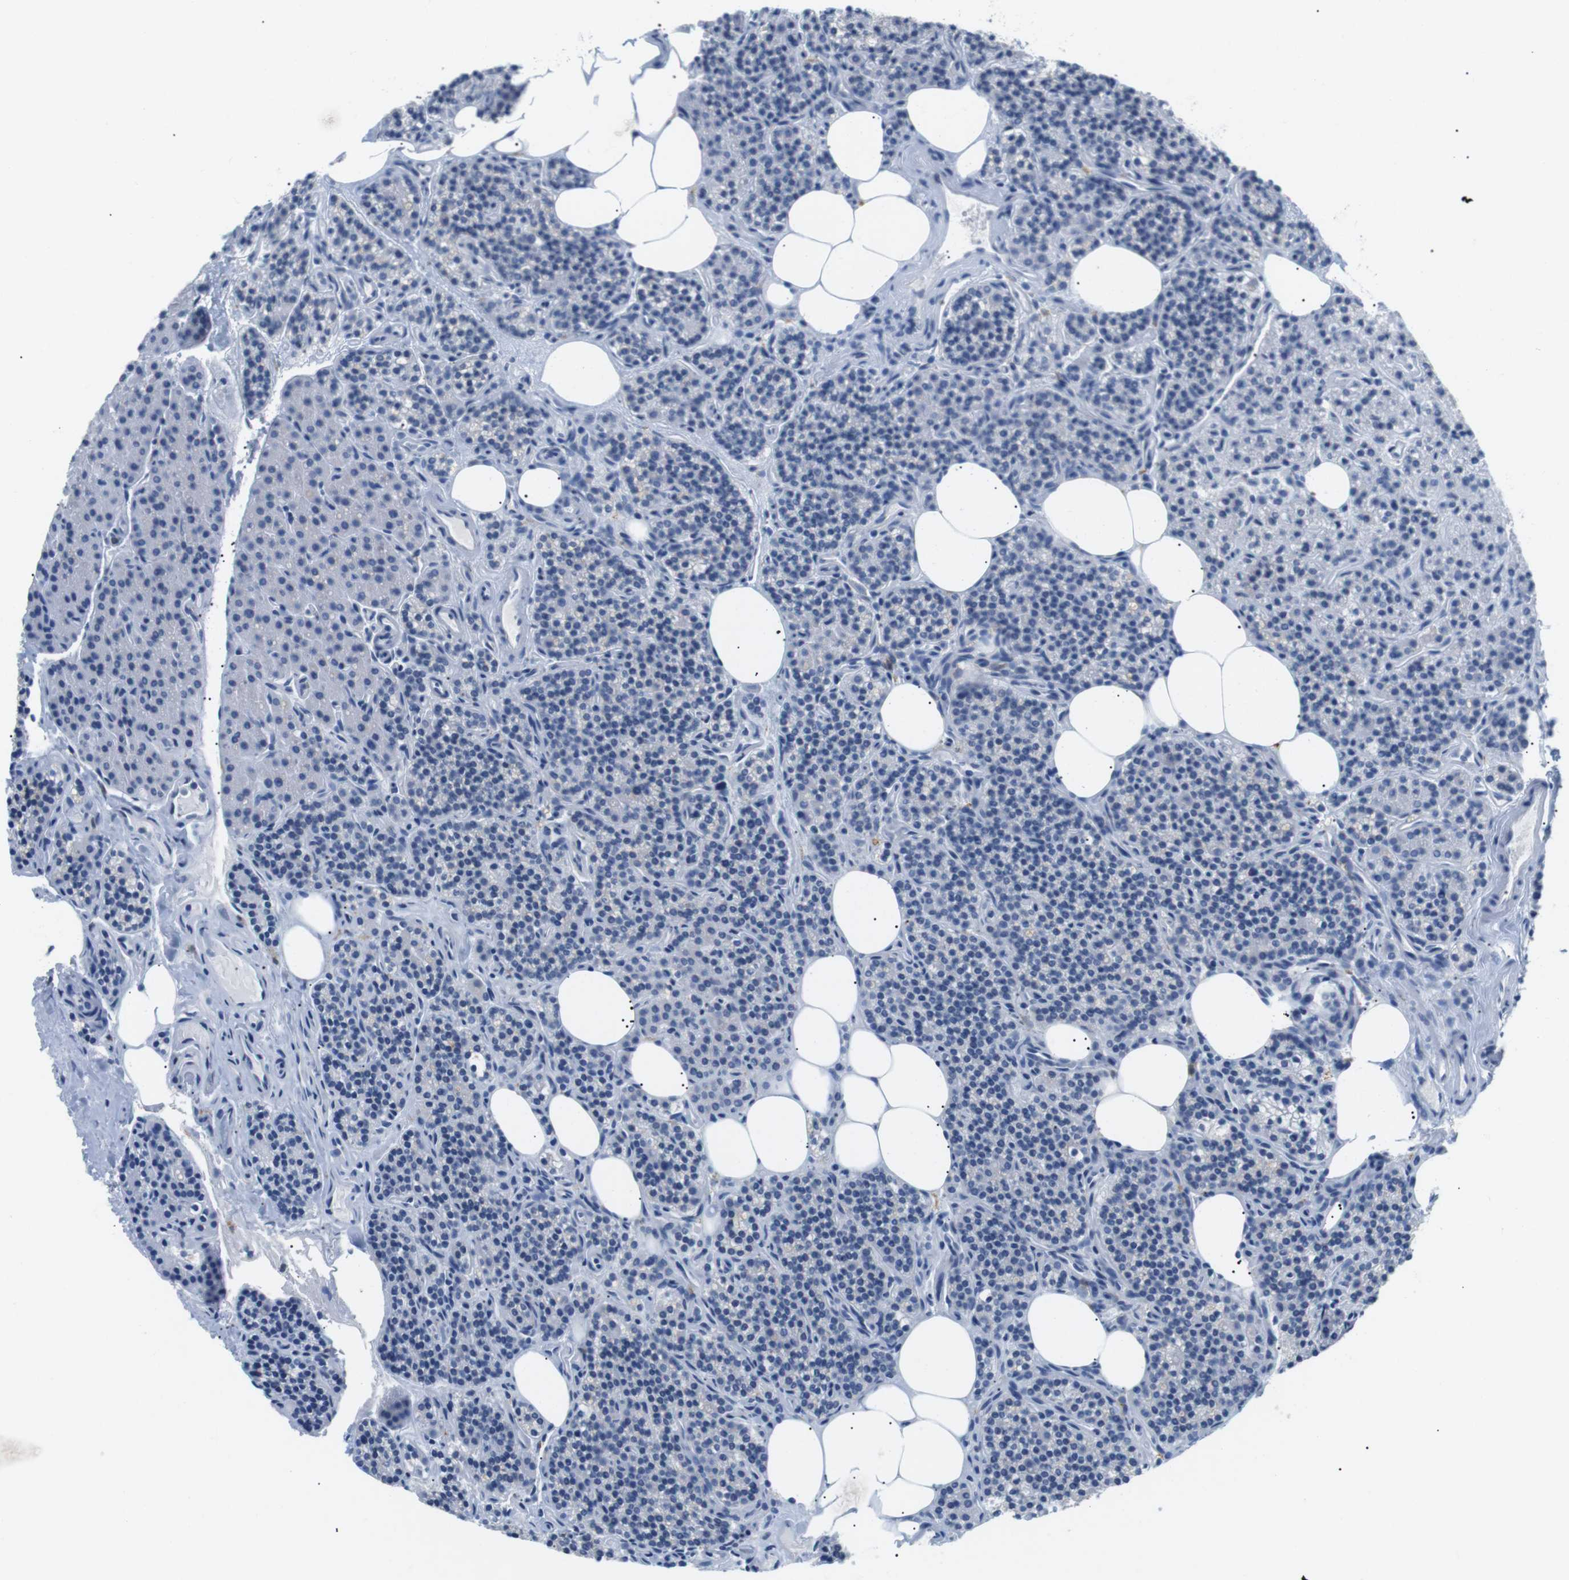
{"staining": {"intensity": "negative", "quantity": "none", "location": "none"}, "tissue": "parathyroid gland", "cell_type": "Glandular cells", "image_type": "normal", "snomed": [{"axis": "morphology", "description": "Normal tissue, NOS"}, {"axis": "morphology", "description": "Adenoma, NOS"}, {"axis": "topography", "description": "Parathyroid gland"}], "caption": "The photomicrograph exhibits no staining of glandular cells in normal parathyroid gland. (DAB IHC with hematoxylin counter stain).", "gene": "FCGRT", "patient": {"sex": "female", "age": 74}}